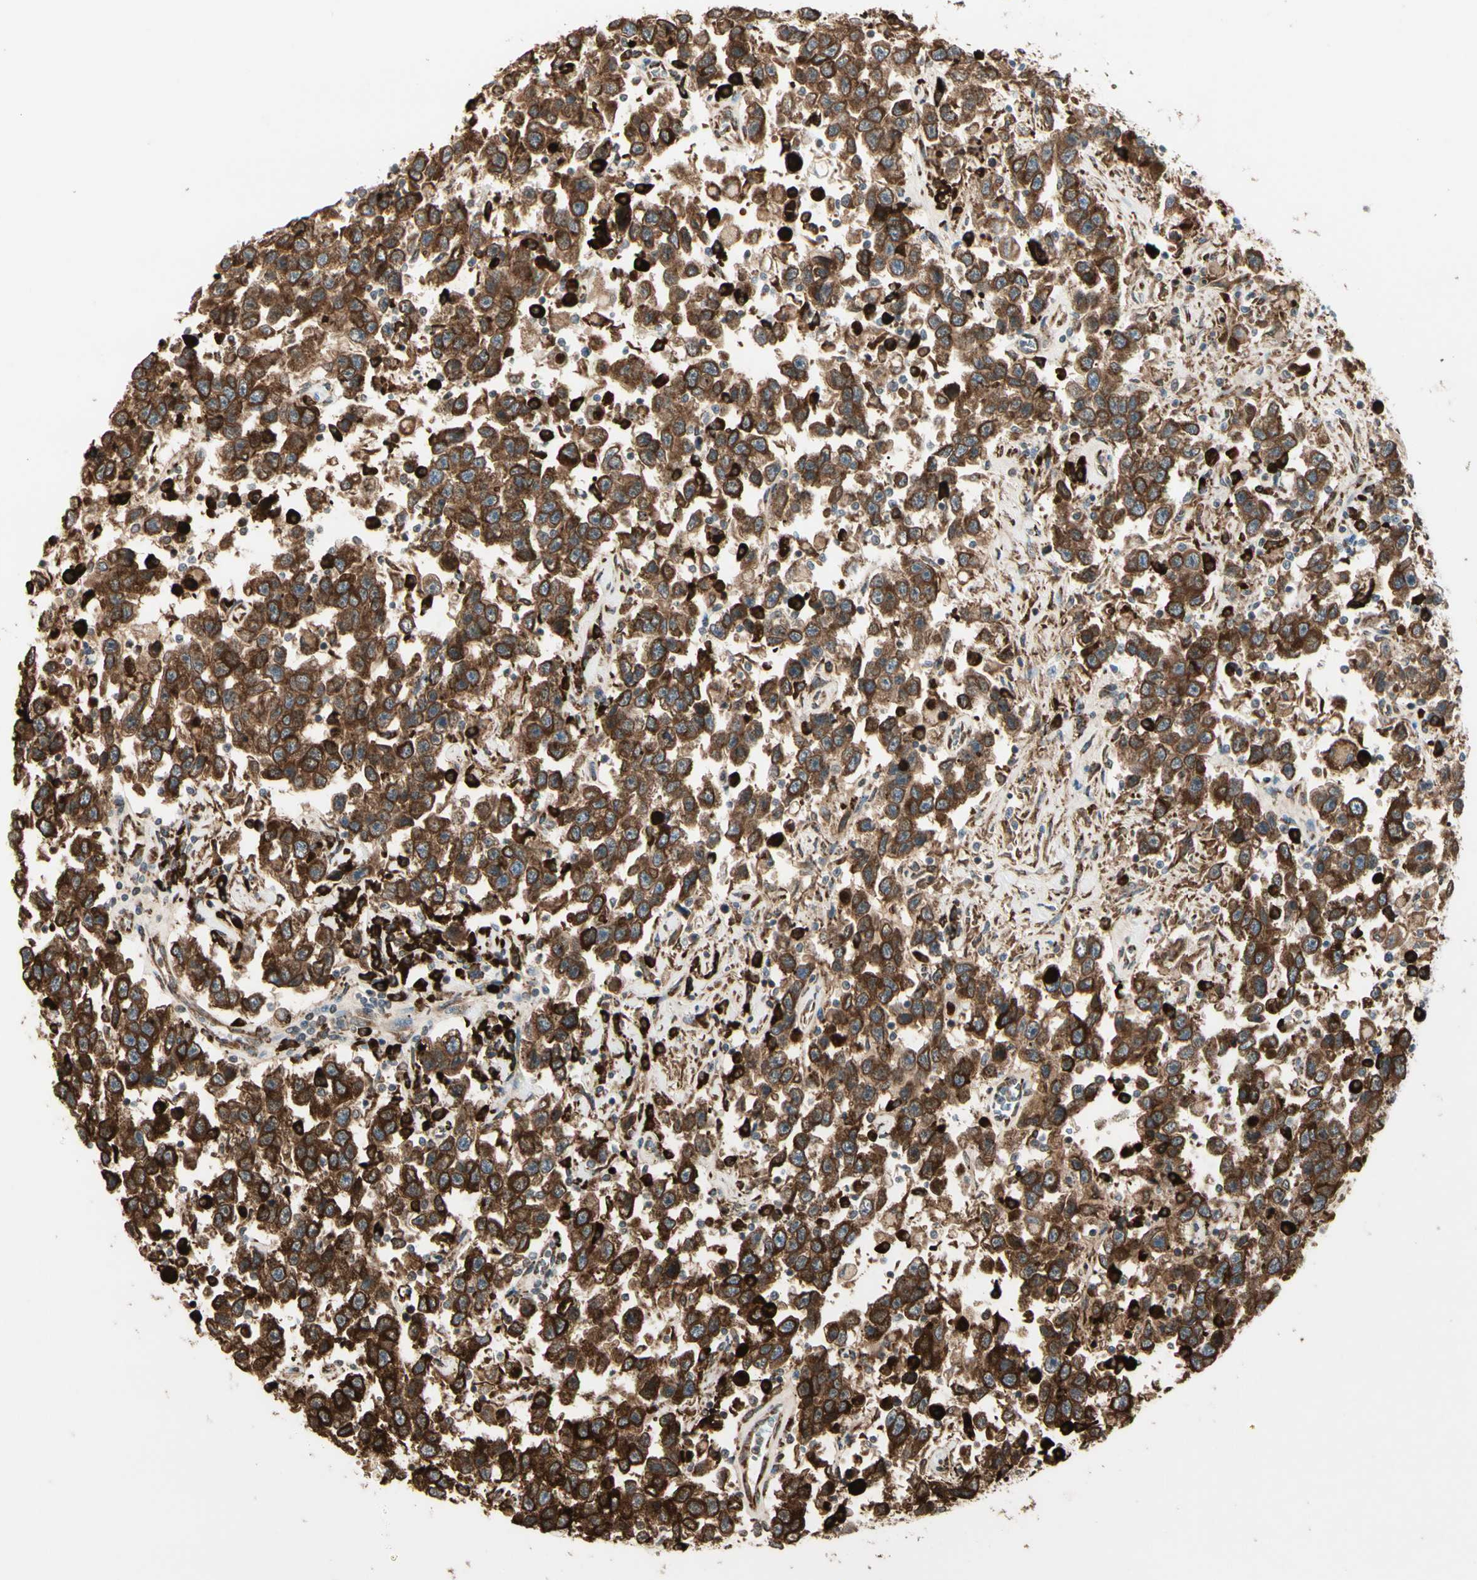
{"staining": {"intensity": "strong", "quantity": ">75%", "location": "cytoplasmic/membranous"}, "tissue": "testis cancer", "cell_type": "Tumor cells", "image_type": "cancer", "snomed": [{"axis": "morphology", "description": "Seminoma, NOS"}, {"axis": "topography", "description": "Testis"}], "caption": "Seminoma (testis) stained for a protein reveals strong cytoplasmic/membranous positivity in tumor cells.", "gene": "HSP90B1", "patient": {"sex": "male", "age": 41}}